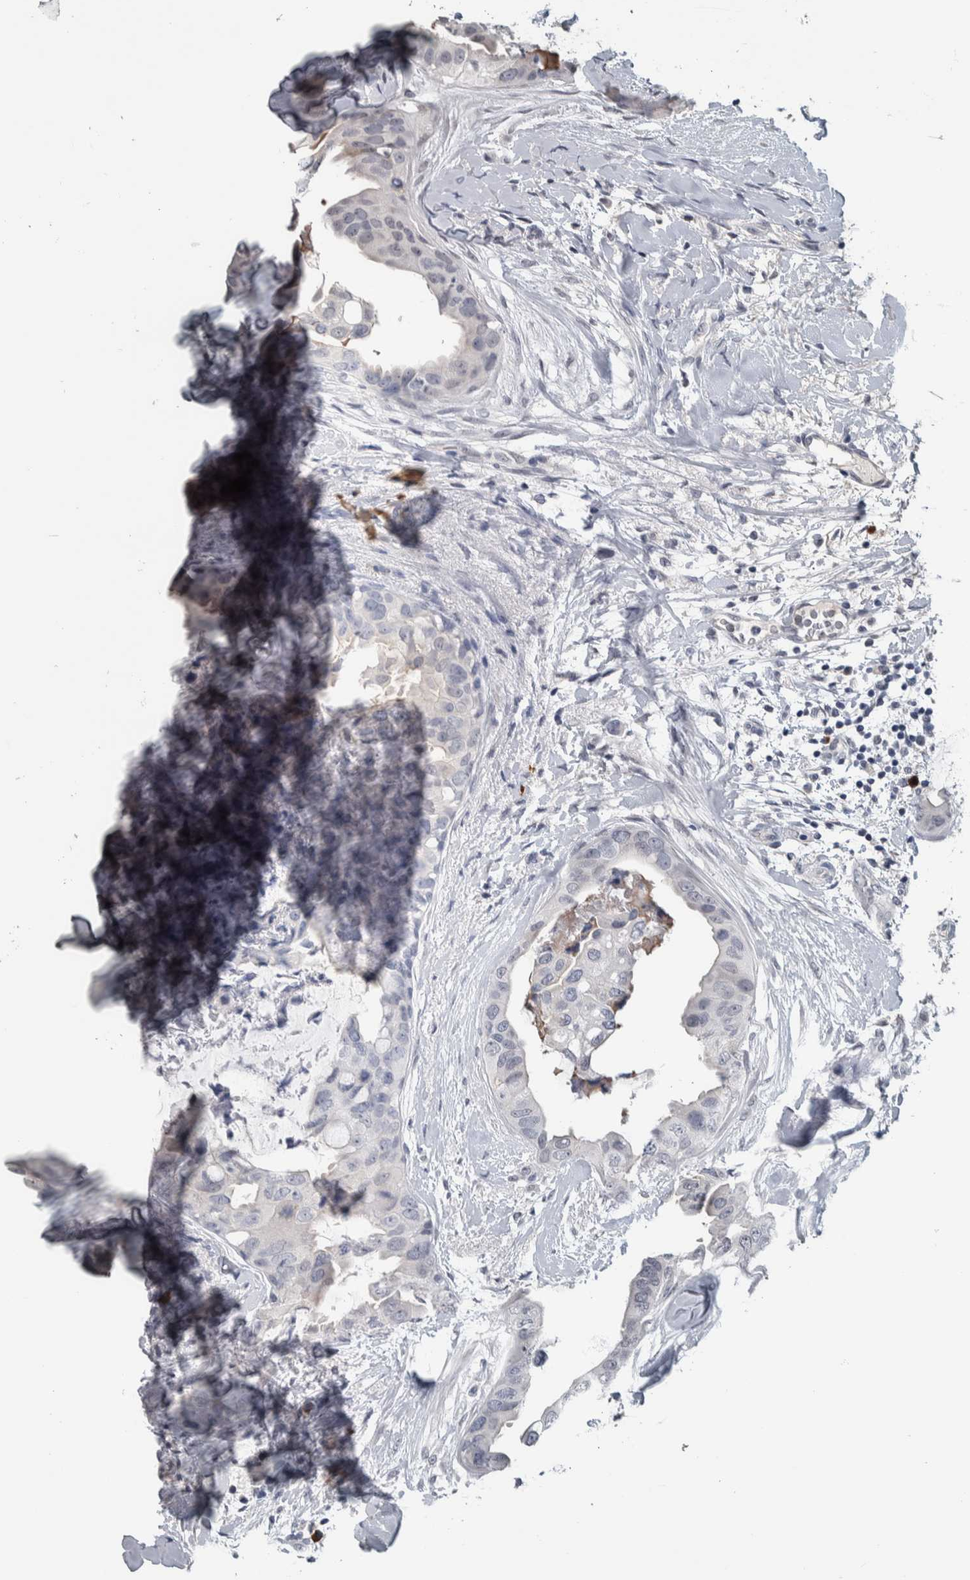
{"staining": {"intensity": "negative", "quantity": "none", "location": "none"}, "tissue": "breast cancer", "cell_type": "Tumor cells", "image_type": "cancer", "snomed": [{"axis": "morphology", "description": "Duct carcinoma"}, {"axis": "topography", "description": "Breast"}], "caption": "Tumor cells show no significant protein positivity in breast cancer.", "gene": "CAVIN4", "patient": {"sex": "female", "age": 40}}